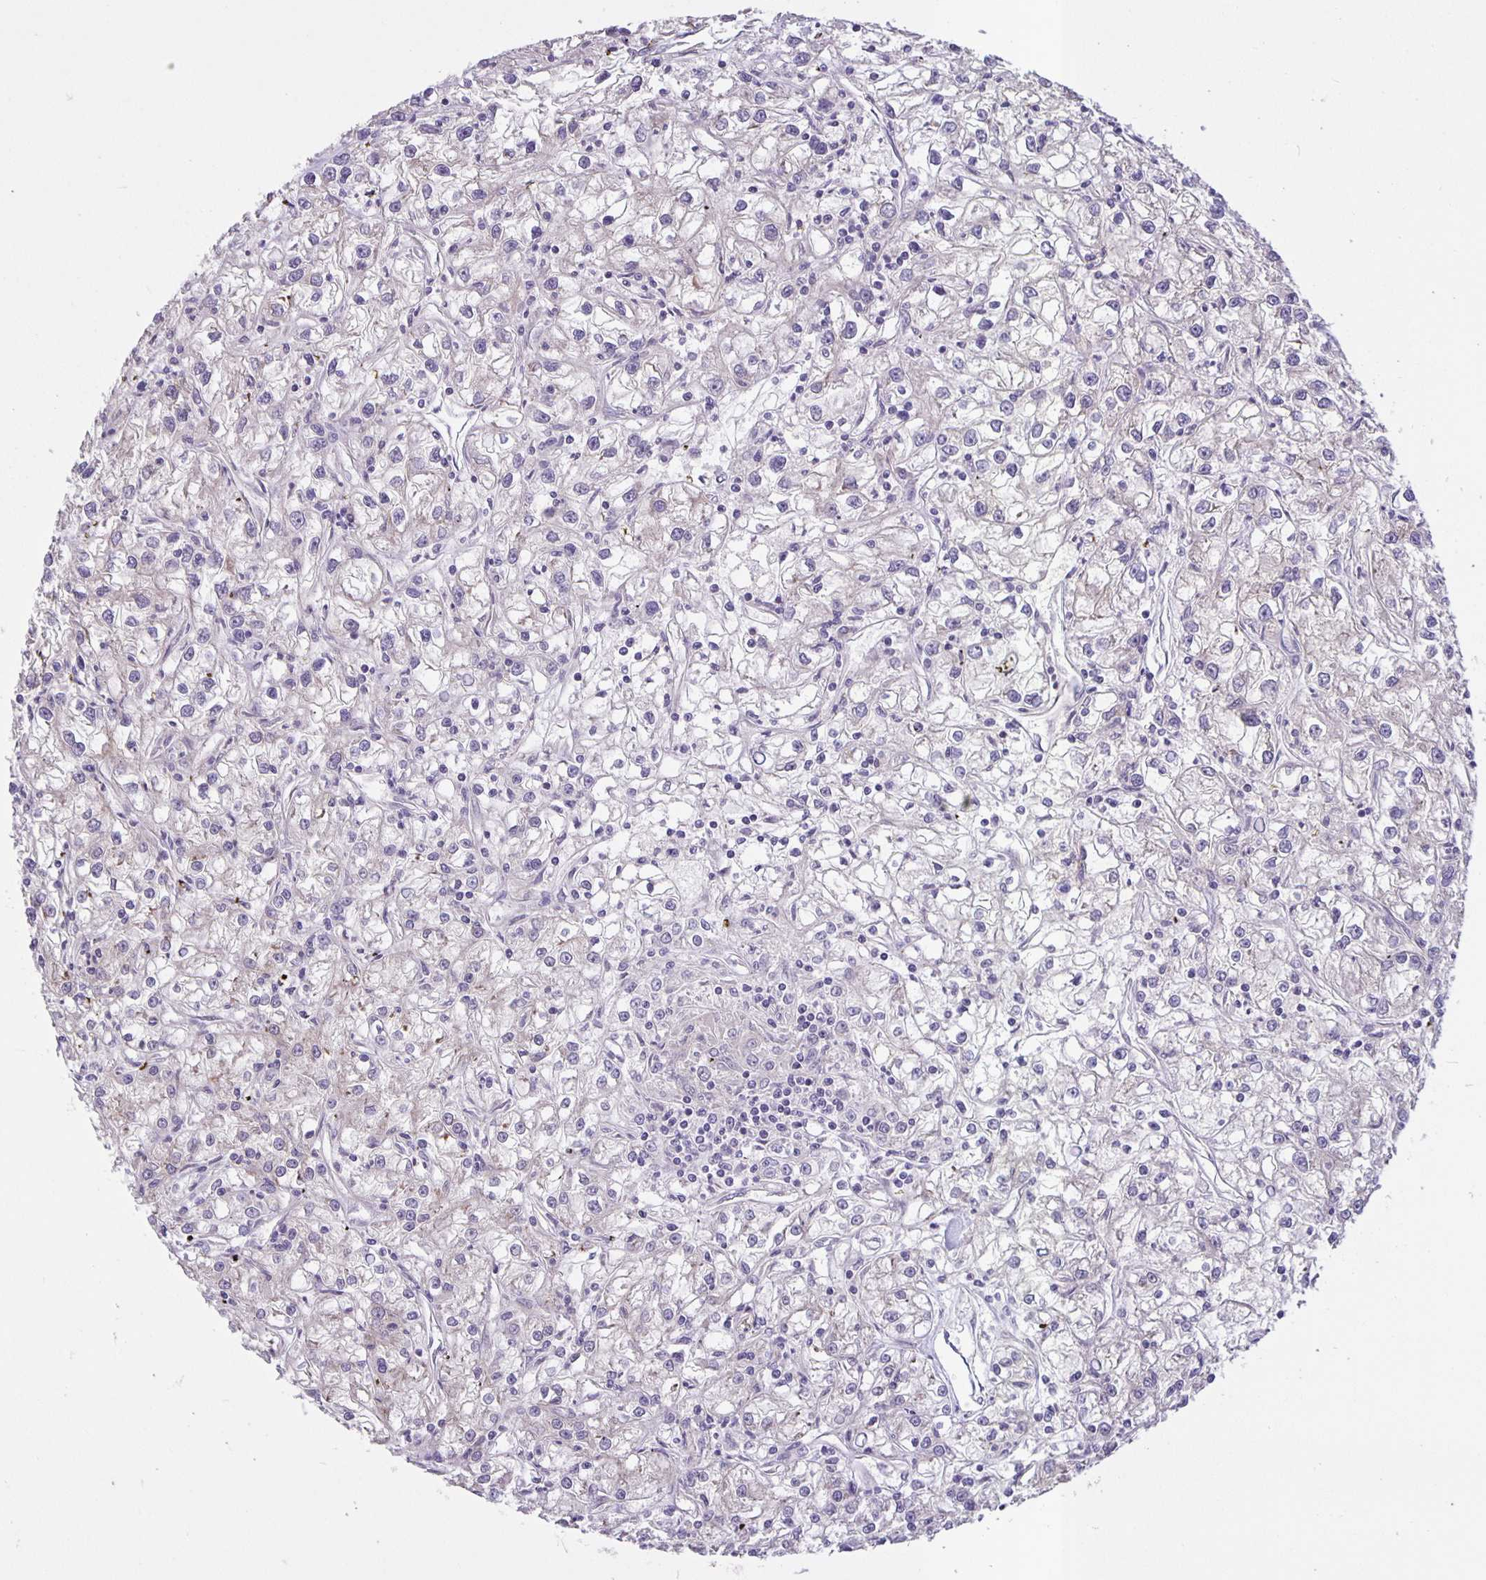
{"staining": {"intensity": "negative", "quantity": "none", "location": "none"}, "tissue": "renal cancer", "cell_type": "Tumor cells", "image_type": "cancer", "snomed": [{"axis": "morphology", "description": "Adenocarcinoma, NOS"}, {"axis": "topography", "description": "Kidney"}], "caption": "High power microscopy photomicrograph of an IHC histopathology image of renal cancer (adenocarcinoma), revealing no significant expression in tumor cells. (Immunohistochemistry, brightfield microscopy, high magnification).", "gene": "ARVCF", "patient": {"sex": "female", "age": 59}}